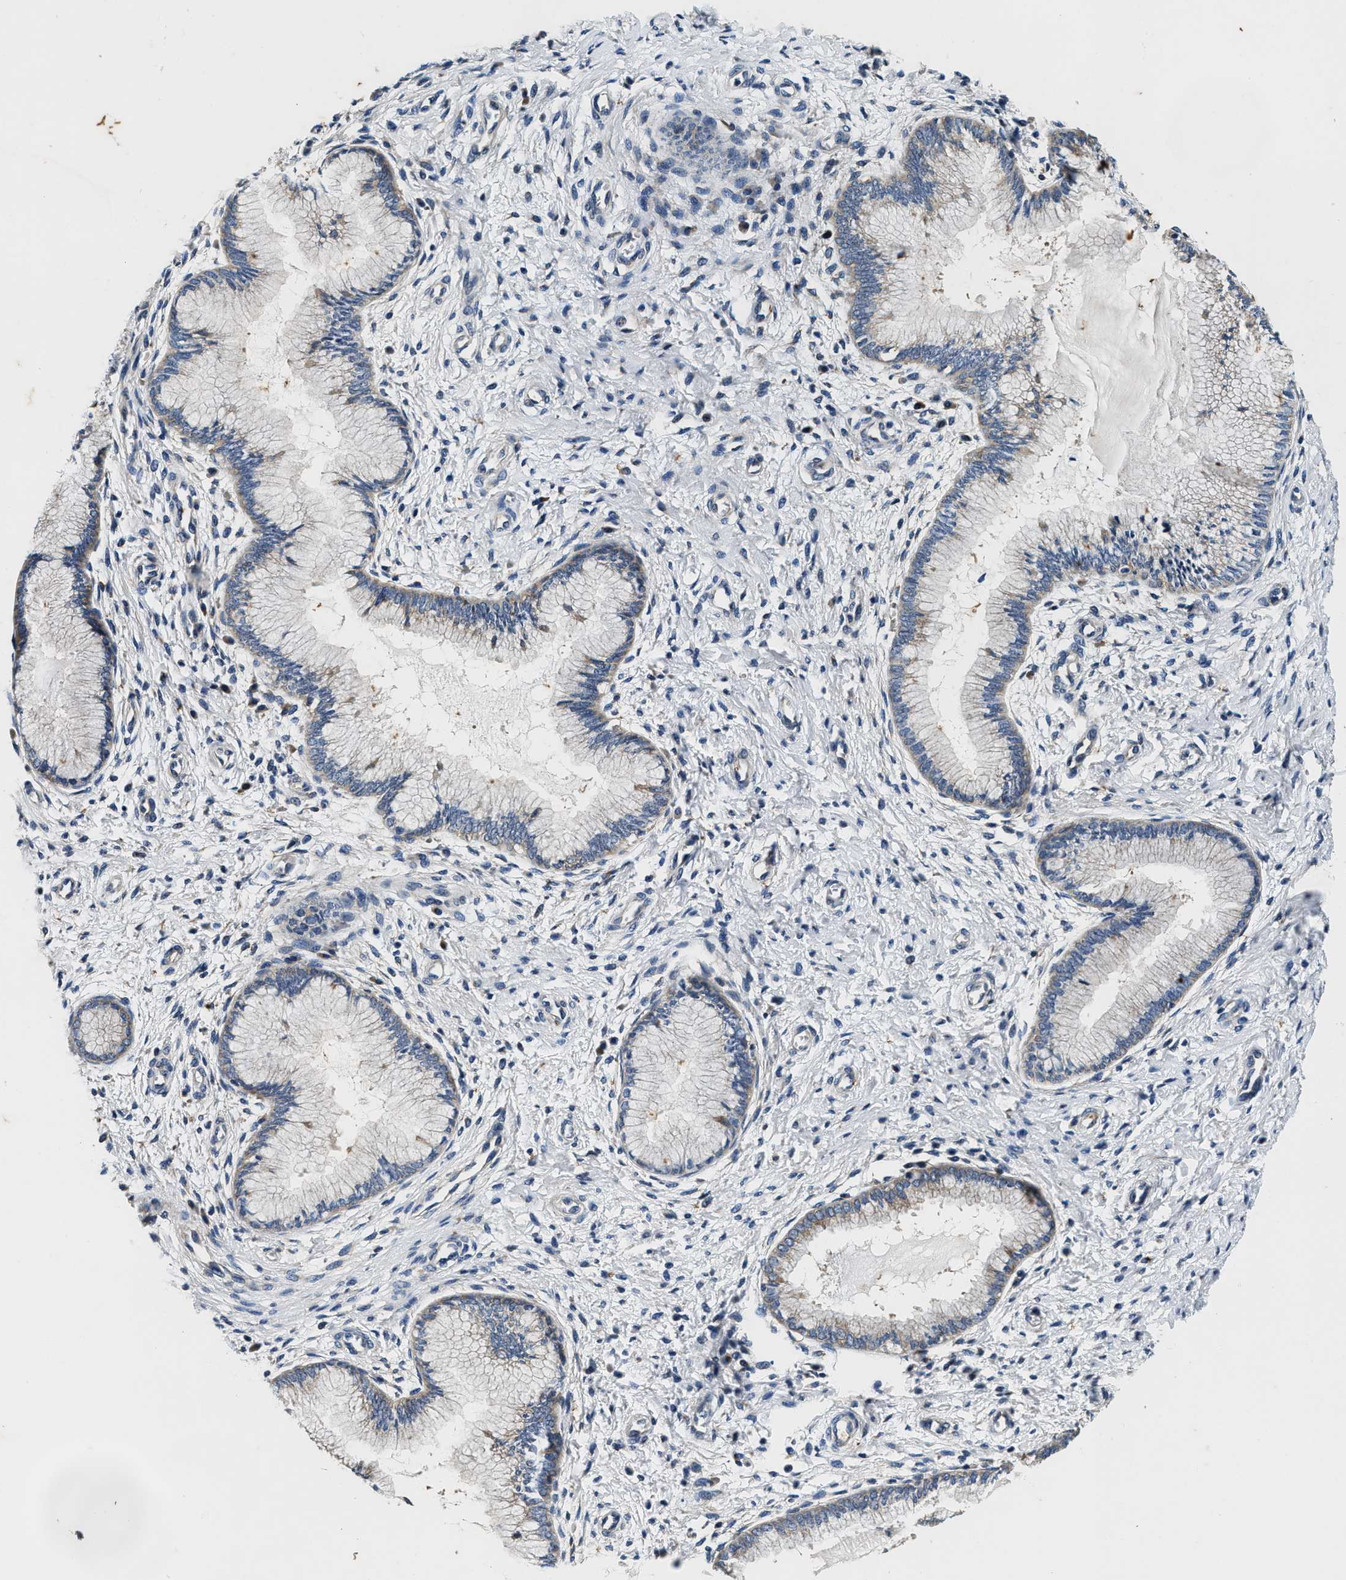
{"staining": {"intensity": "weak", "quantity": "<25%", "location": "cytoplasmic/membranous"}, "tissue": "cervix", "cell_type": "Glandular cells", "image_type": "normal", "snomed": [{"axis": "morphology", "description": "Normal tissue, NOS"}, {"axis": "topography", "description": "Cervix"}], "caption": "Micrograph shows no significant protein positivity in glandular cells of unremarkable cervix.", "gene": "PI4KB", "patient": {"sex": "female", "age": 55}}